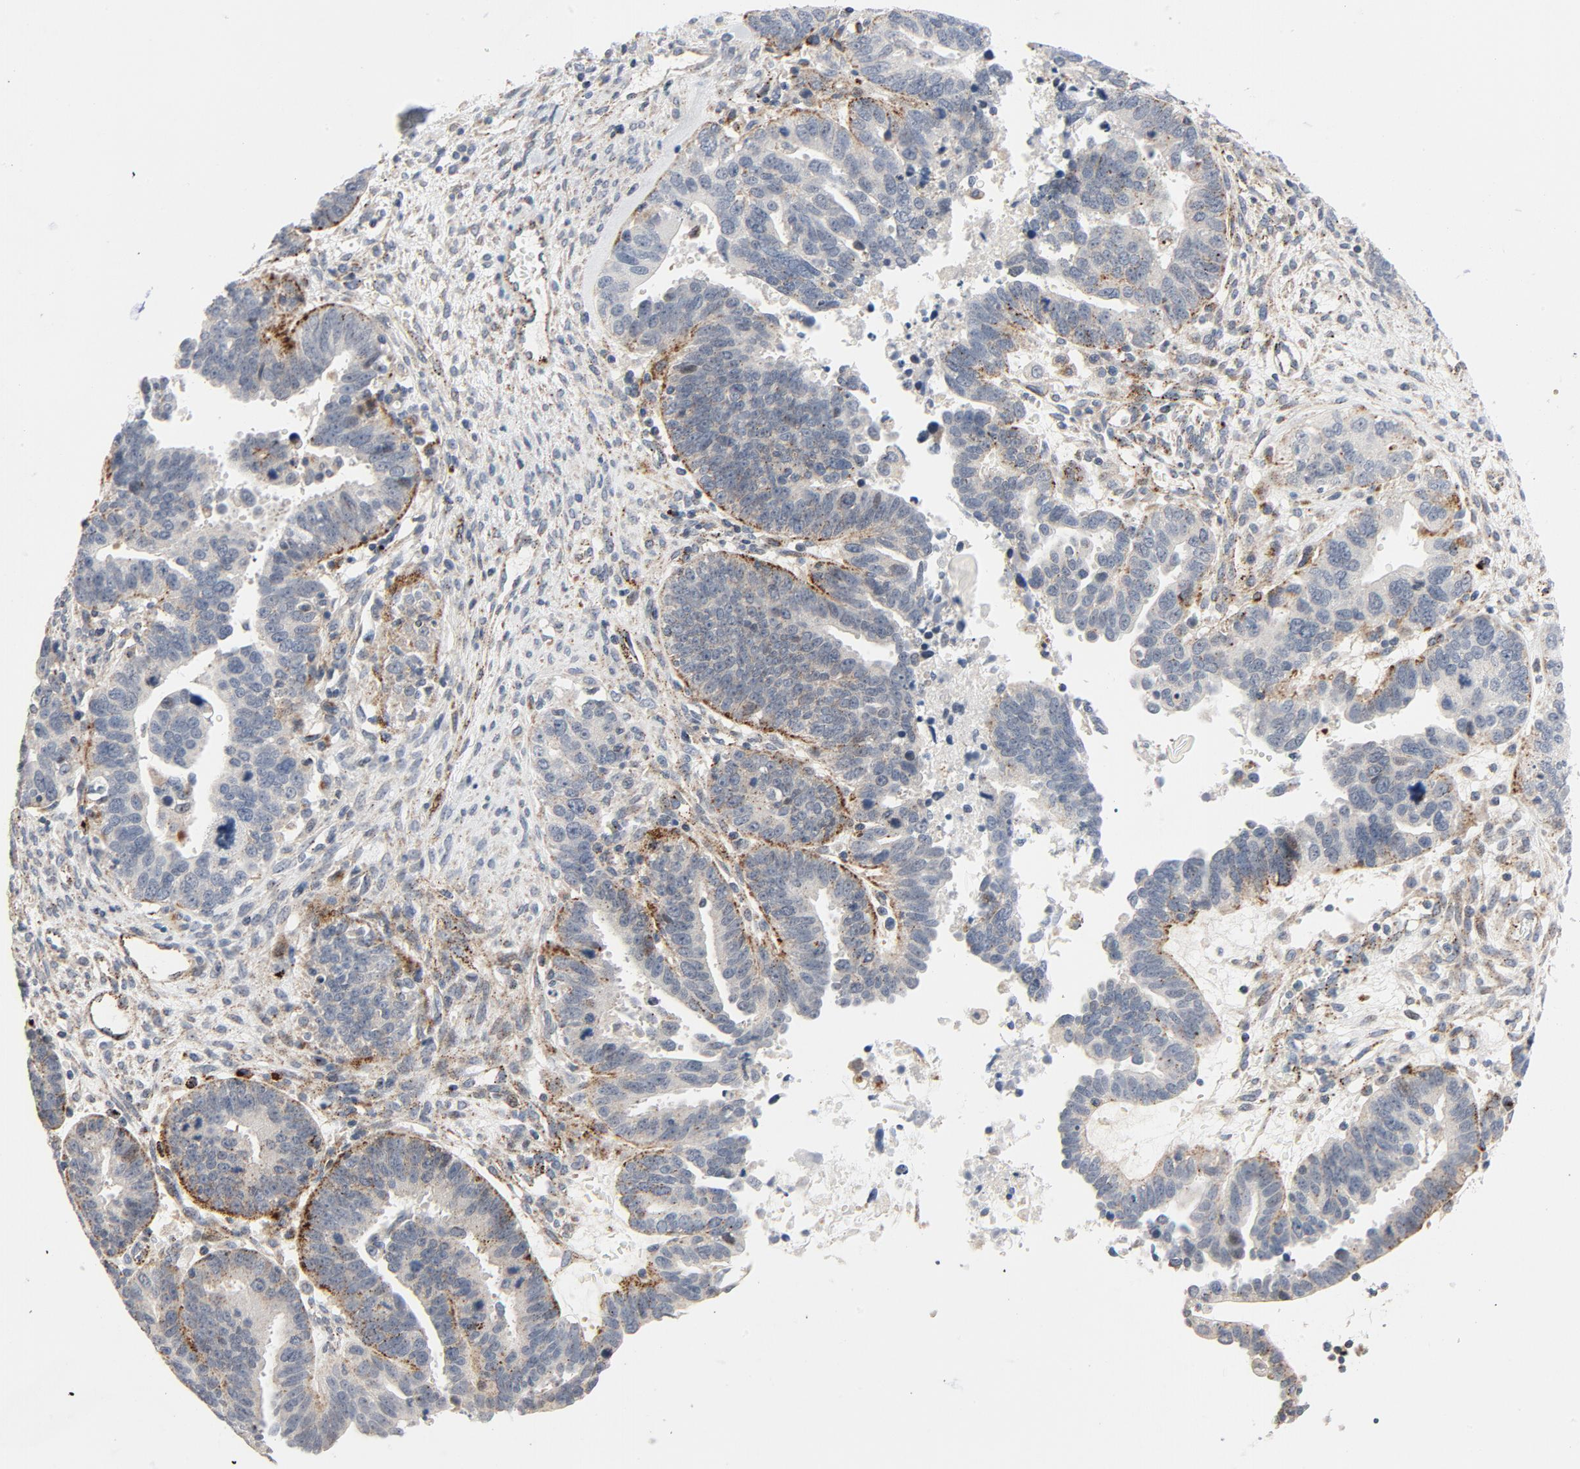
{"staining": {"intensity": "moderate", "quantity": "25%-75%", "location": "cytoplasmic/membranous"}, "tissue": "ovarian cancer", "cell_type": "Tumor cells", "image_type": "cancer", "snomed": [{"axis": "morphology", "description": "Cystadenocarcinoma, serous, NOS"}, {"axis": "topography", "description": "Ovary"}], "caption": "Brown immunohistochemical staining in ovarian cancer (serous cystadenocarcinoma) demonstrates moderate cytoplasmic/membranous staining in about 25%-75% of tumor cells.", "gene": "AKT2", "patient": {"sex": "female", "age": 54}}